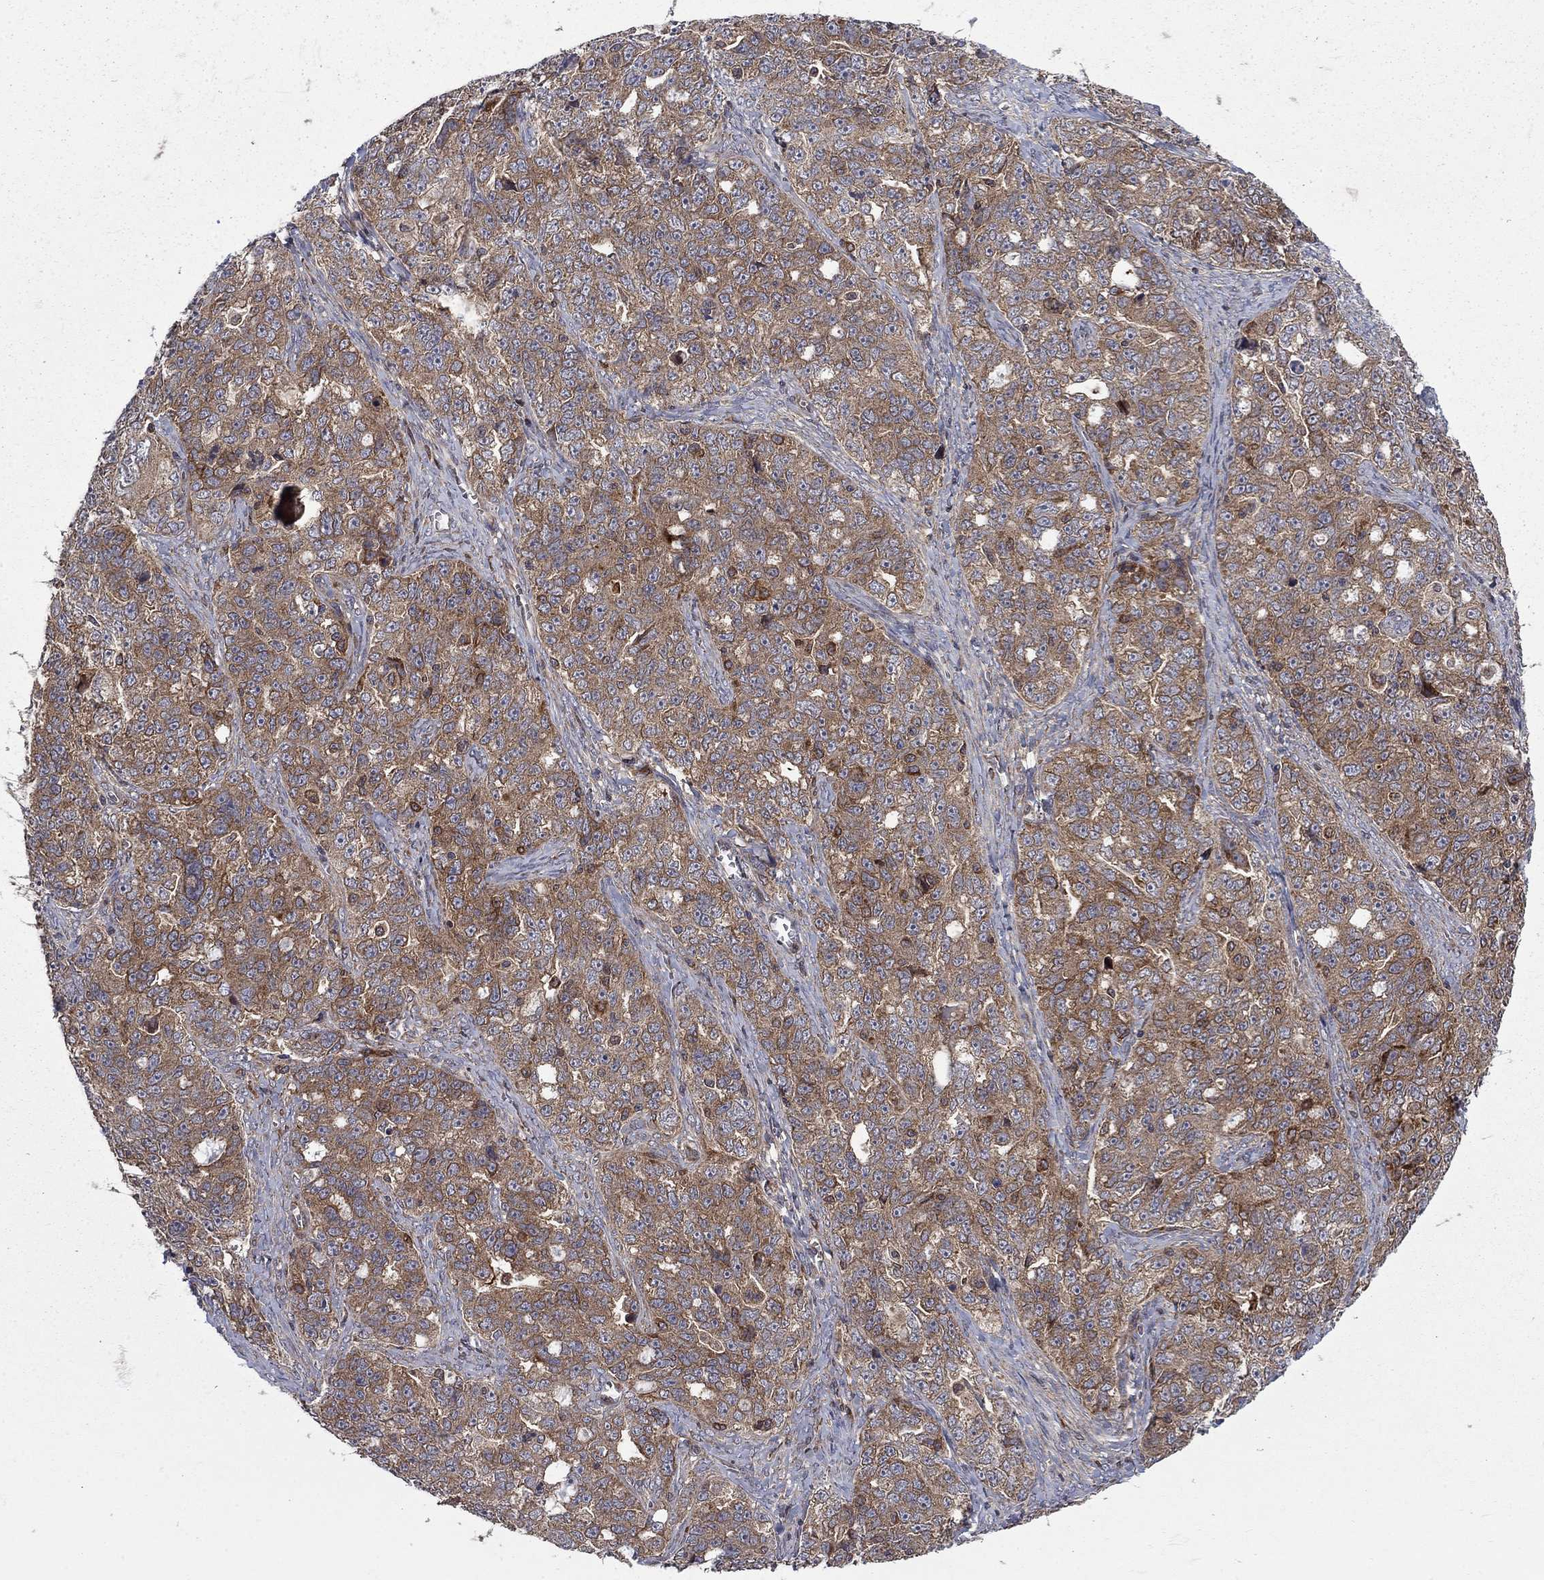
{"staining": {"intensity": "moderate", "quantity": "25%-75%", "location": "cytoplasmic/membranous"}, "tissue": "ovarian cancer", "cell_type": "Tumor cells", "image_type": "cancer", "snomed": [{"axis": "morphology", "description": "Cystadenocarcinoma, serous, NOS"}, {"axis": "topography", "description": "Ovary"}], "caption": "Human ovarian cancer (serous cystadenocarcinoma) stained for a protein (brown) shows moderate cytoplasmic/membranous positive positivity in about 25%-75% of tumor cells.", "gene": "HDAC4", "patient": {"sex": "female", "age": 51}}